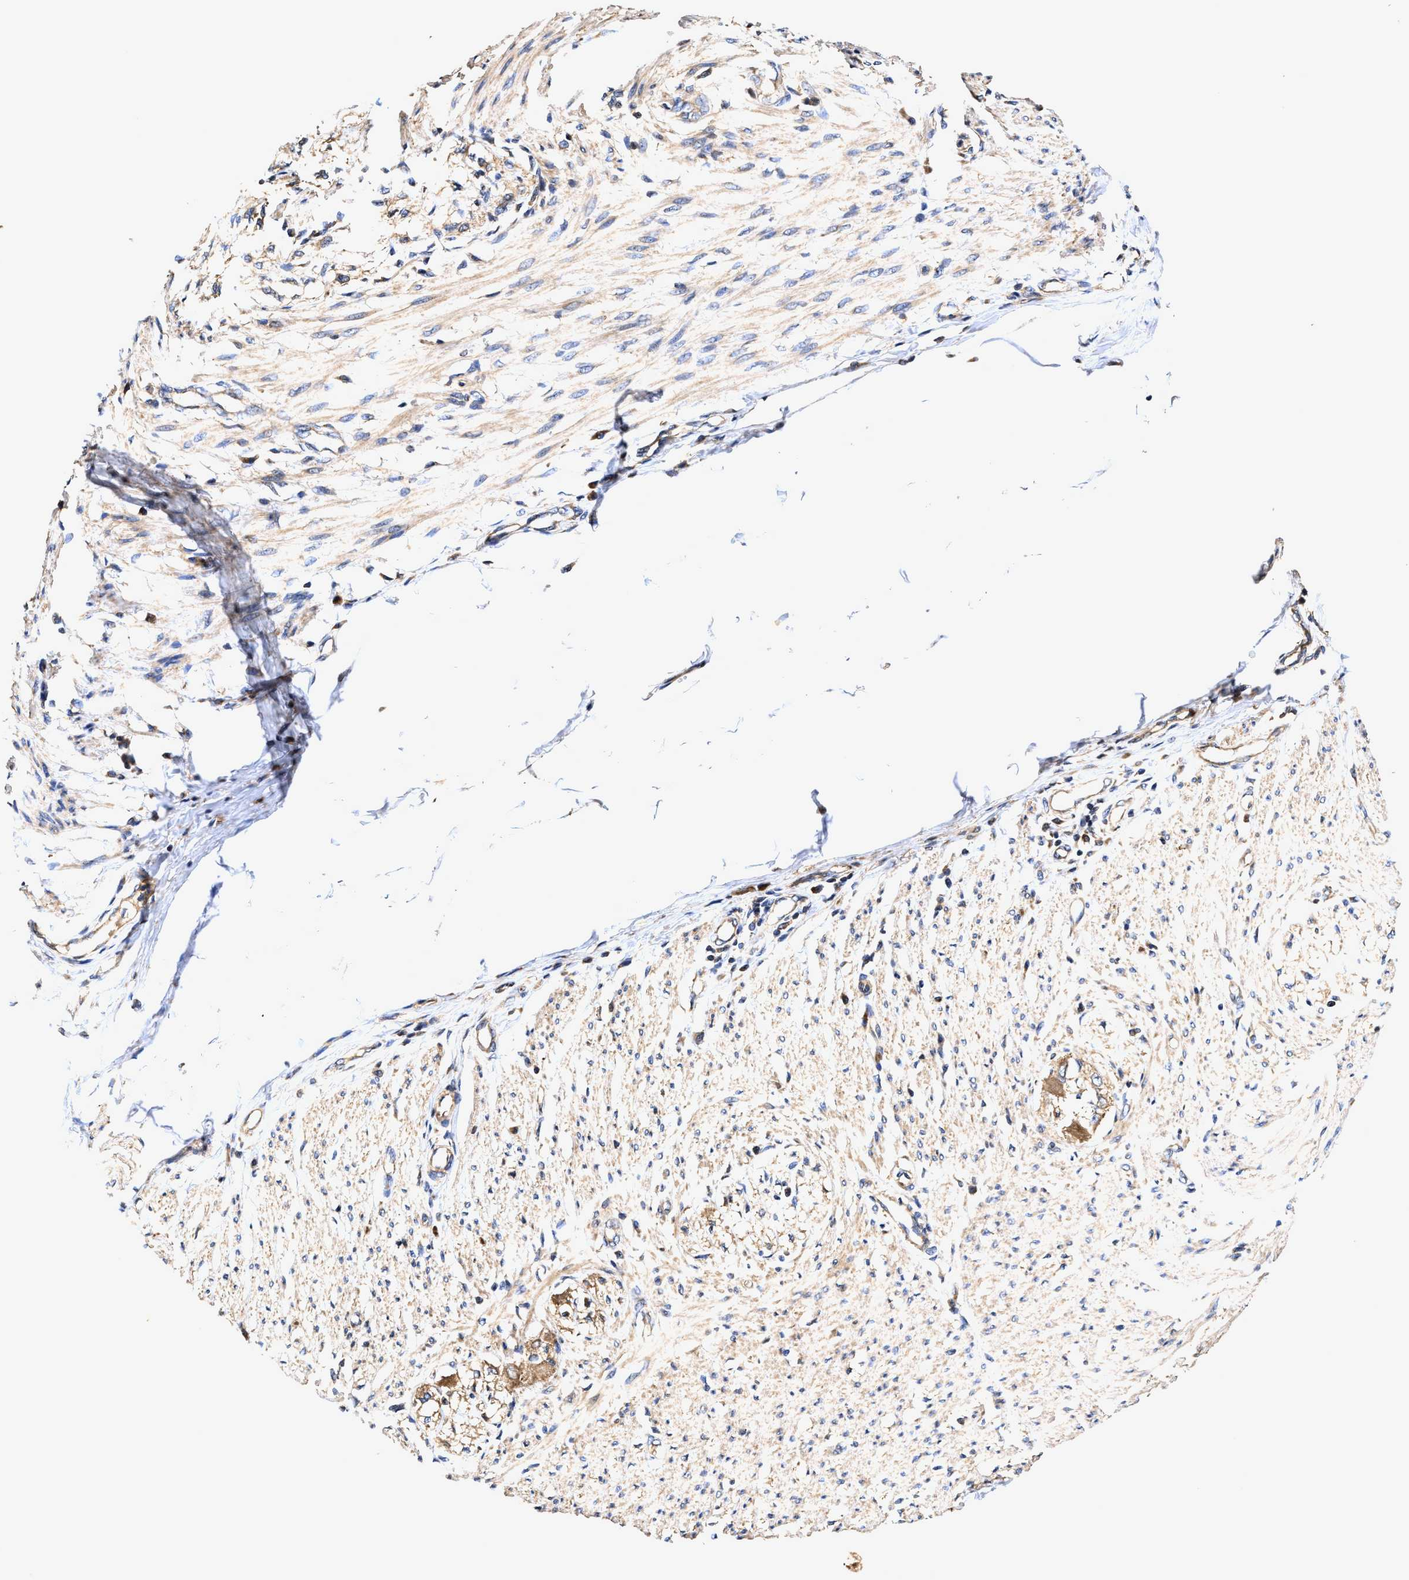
{"staining": {"intensity": "moderate", "quantity": ">75%", "location": "cytoplasmic/membranous"}, "tissue": "smooth muscle", "cell_type": "Smooth muscle cells", "image_type": "normal", "snomed": [{"axis": "morphology", "description": "Normal tissue, NOS"}, {"axis": "morphology", "description": "Adenocarcinoma, NOS"}, {"axis": "topography", "description": "Colon"}, {"axis": "topography", "description": "Peripheral nerve tissue"}], "caption": "Immunohistochemistry (DAB) staining of unremarkable smooth muscle displays moderate cytoplasmic/membranous protein positivity in about >75% of smooth muscle cells.", "gene": "EFNA4", "patient": {"sex": "male", "age": 14}}